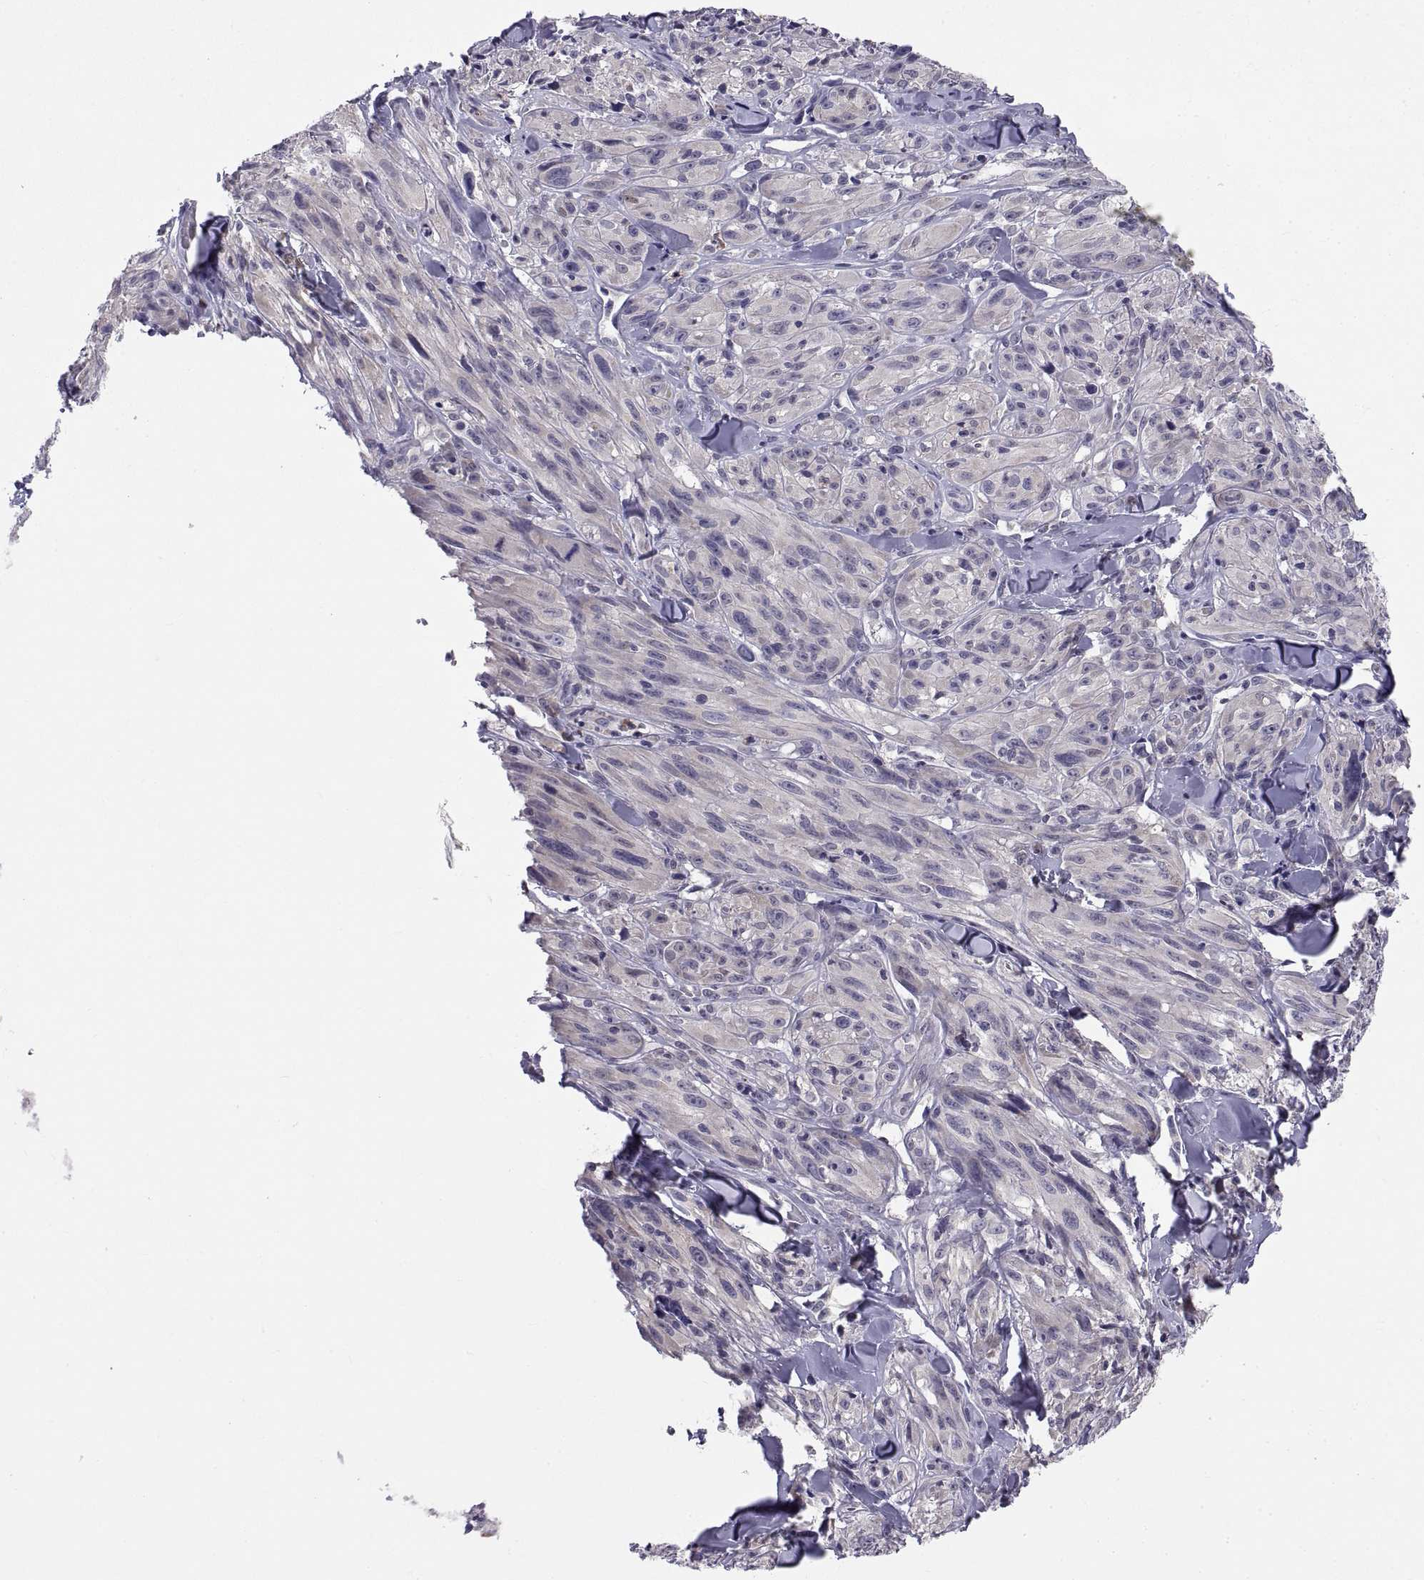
{"staining": {"intensity": "negative", "quantity": "none", "location": "none"}, "tissue": "melanoma", "cell_type": "Tumor cells", "image_type": "cancer", "snomed": [{"axis": "morphology", "description": "Malignant melanoma, NOS"}, {"axis": "topography", "description": "Skin"}], "caption": "Tumor cells are negative for brown protein staining in melanoma.", "gene": "PKP1", "patient": {"sex": "male", "age": 67}}